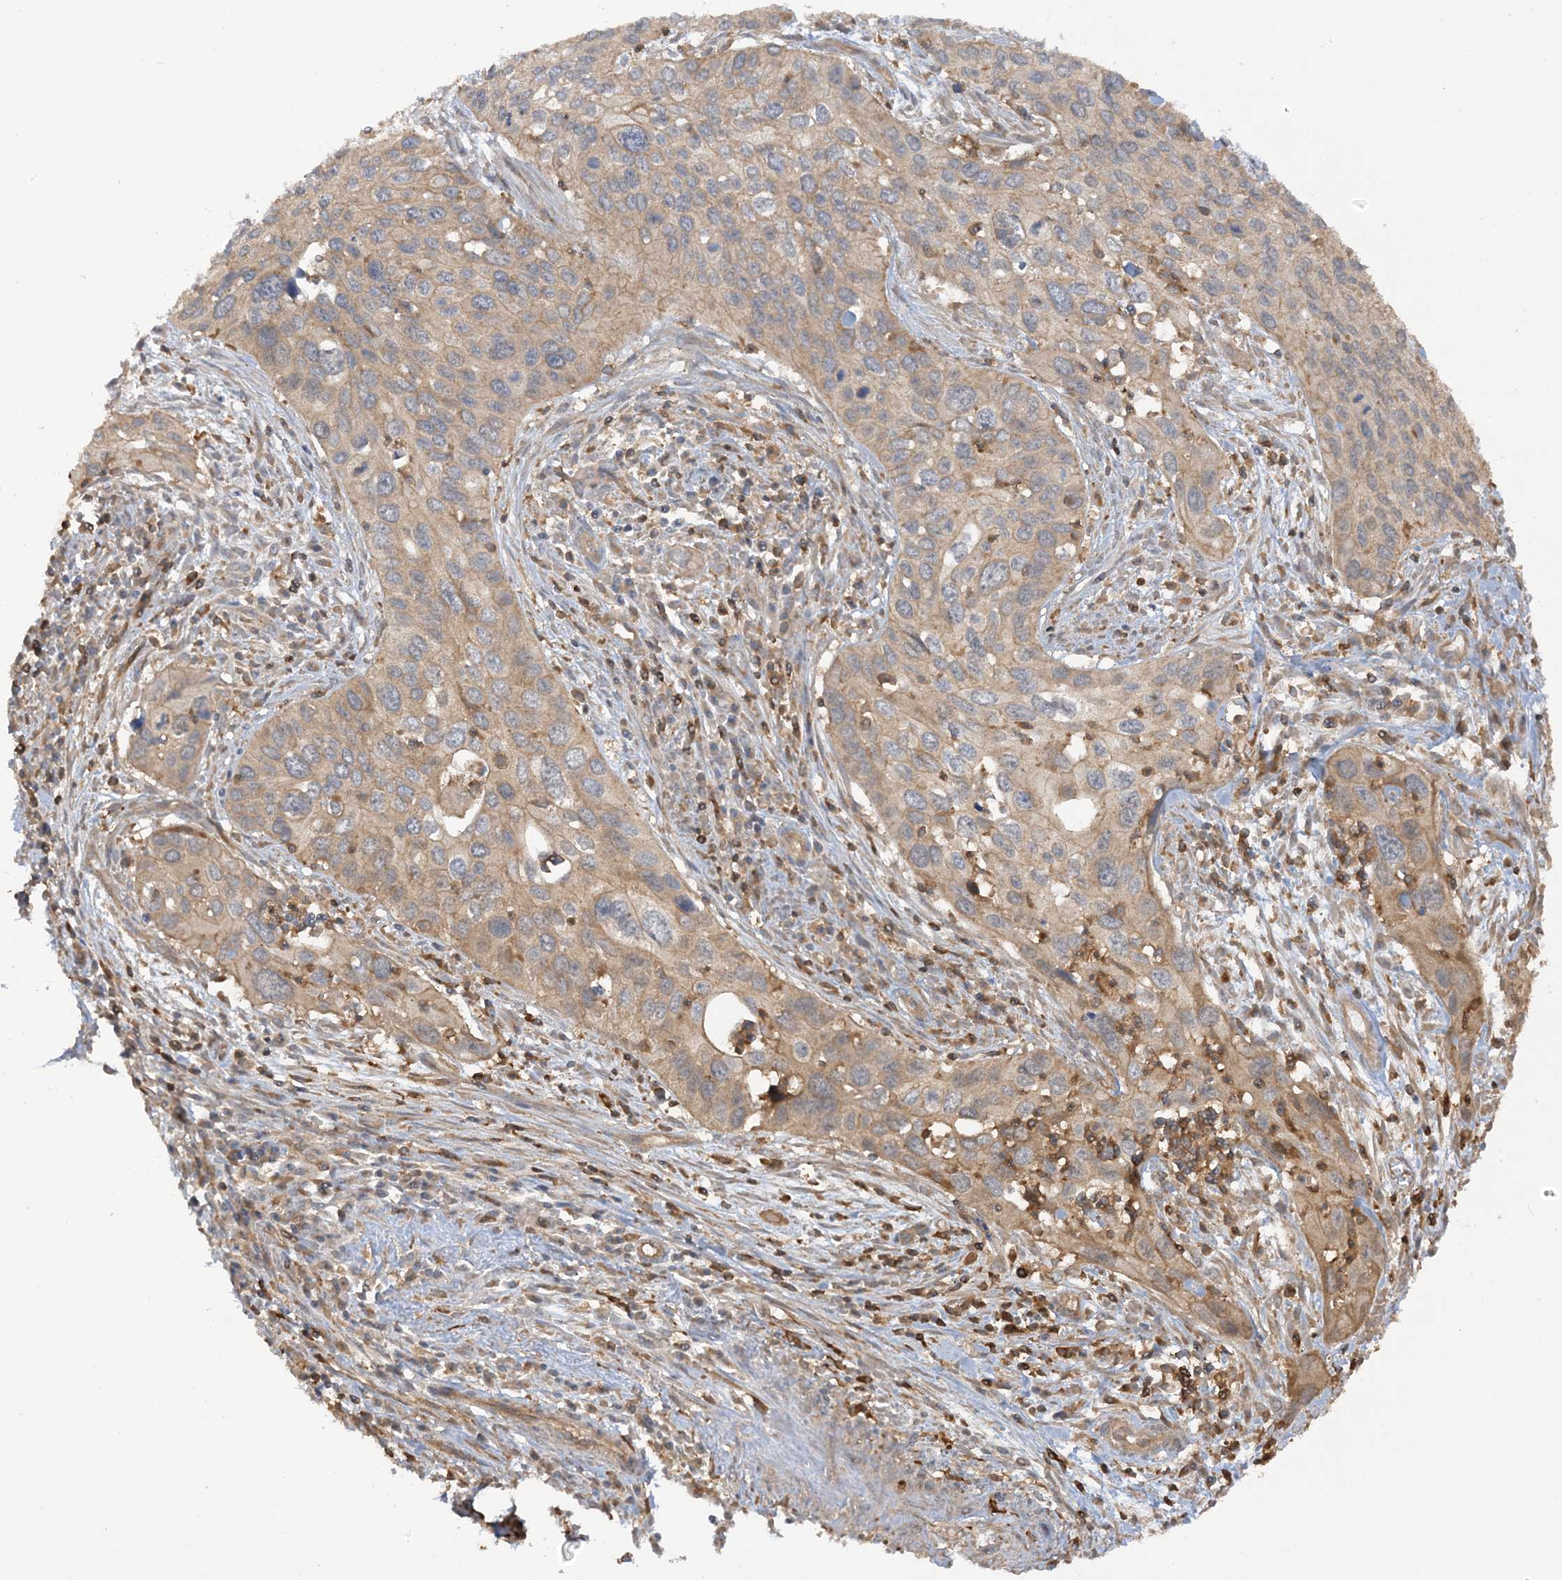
{"staining": {"intensity": "moderate", "quantity": ">75%", "location": "cytoplasmic/membranous"}, "tissue": "cervical cancer", "cell_type": "Tumor cells", "image_type": "cancer", "snomed": [{"axis": "morphology", "description": "Squamous cell carcinoma, NOS"}, {"axis": "topography", "description": "Cervix"}], "caption": "Immunohistochemical staining of human cervical cancer exhibits medium levels of moderate cytoplasmic/membranous staining in about >75% of tumor cells.", "gene": "CAPZB", "patient": {"sex": "female", "age": 55}}